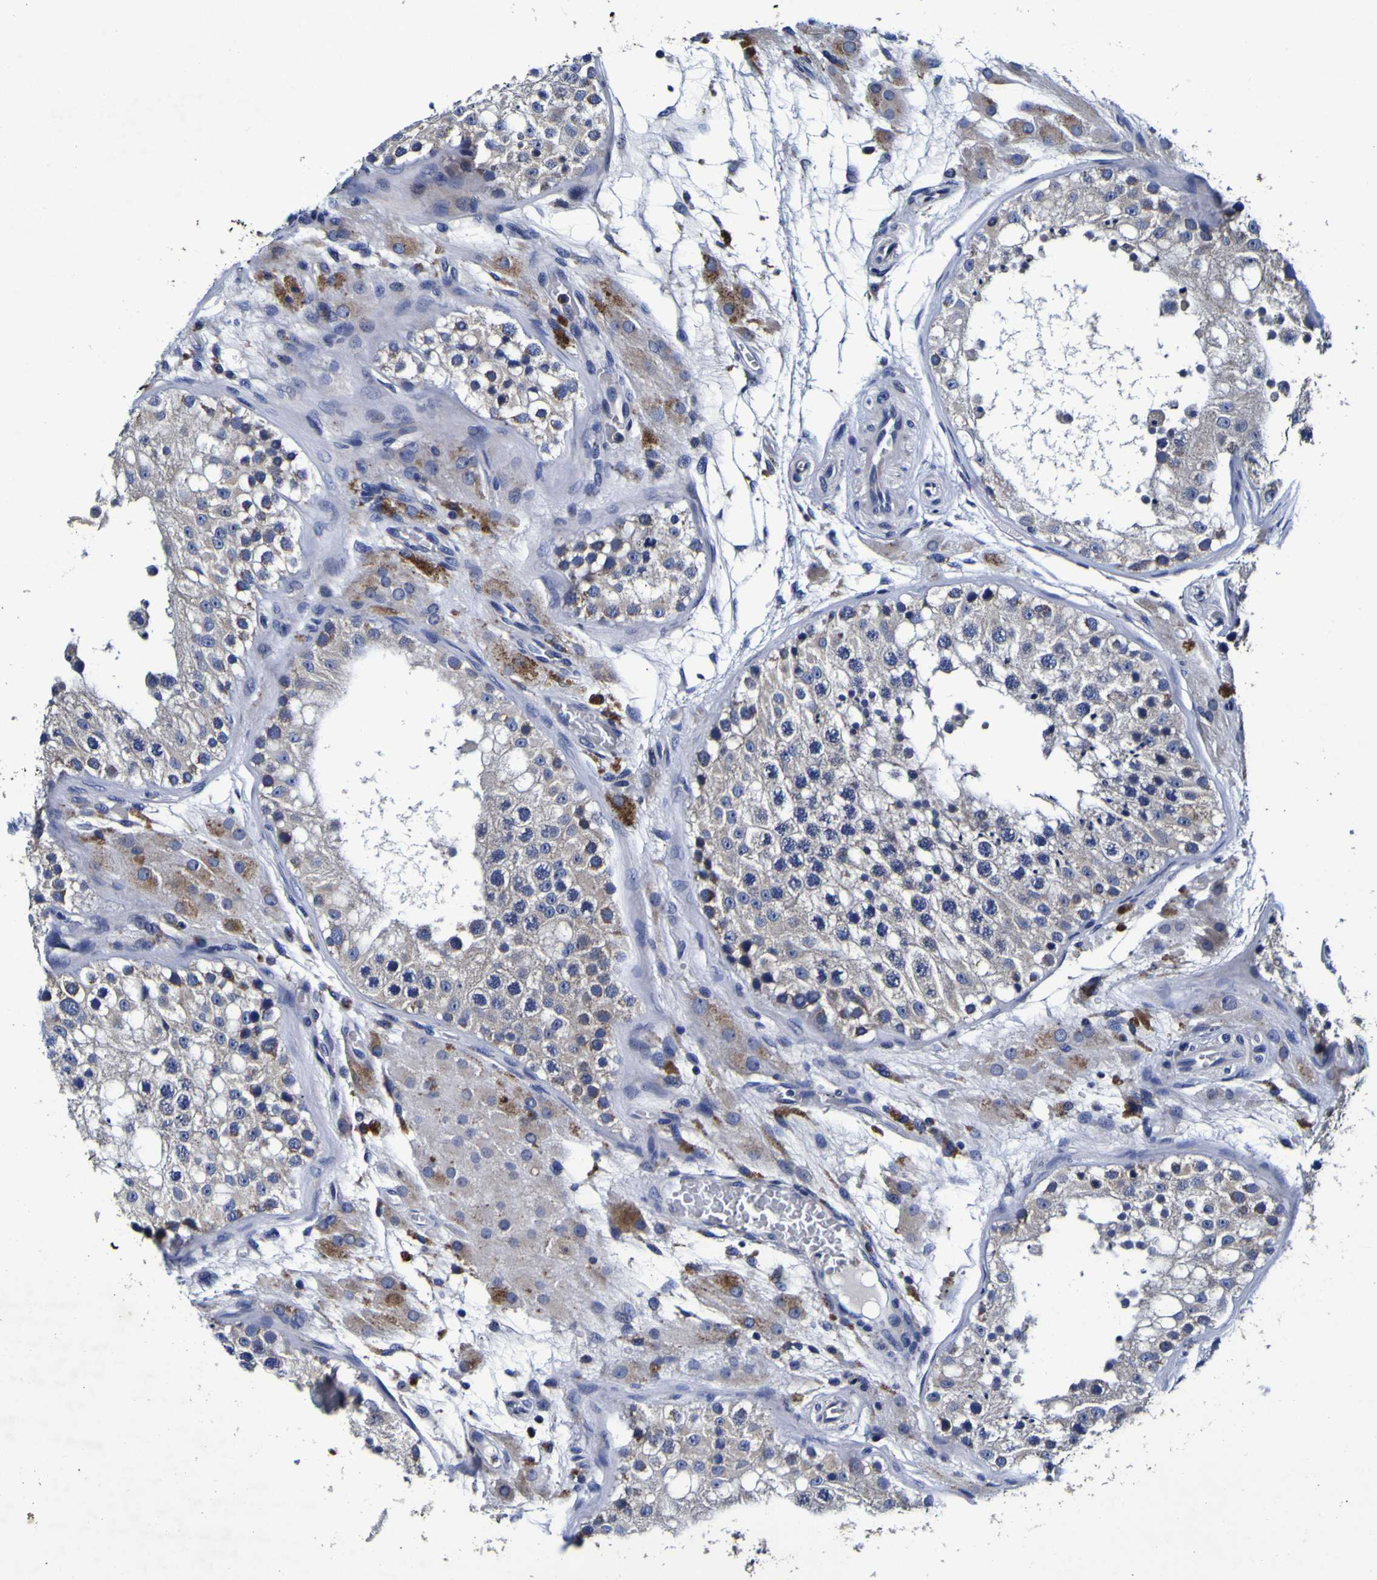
{"staining": {"intensity": "negative", "quantity": "none", "location": "none"}, "tissue": "testis", "cell_type": "Cells in seminiferous ducts", "image_type": "normal", "snomed": [{"axis": "morphology", "description": "Normal tissue, NOS"}, {"axis": "topography", "description": "Testis"}], "caption": "IHC photomicrograph of normal human testis stained for a protein (brown), which shows no staining in cells in seminiferous ducts.", "gene": "PANK4", "patient": {"sex": "male", "age": 26}}